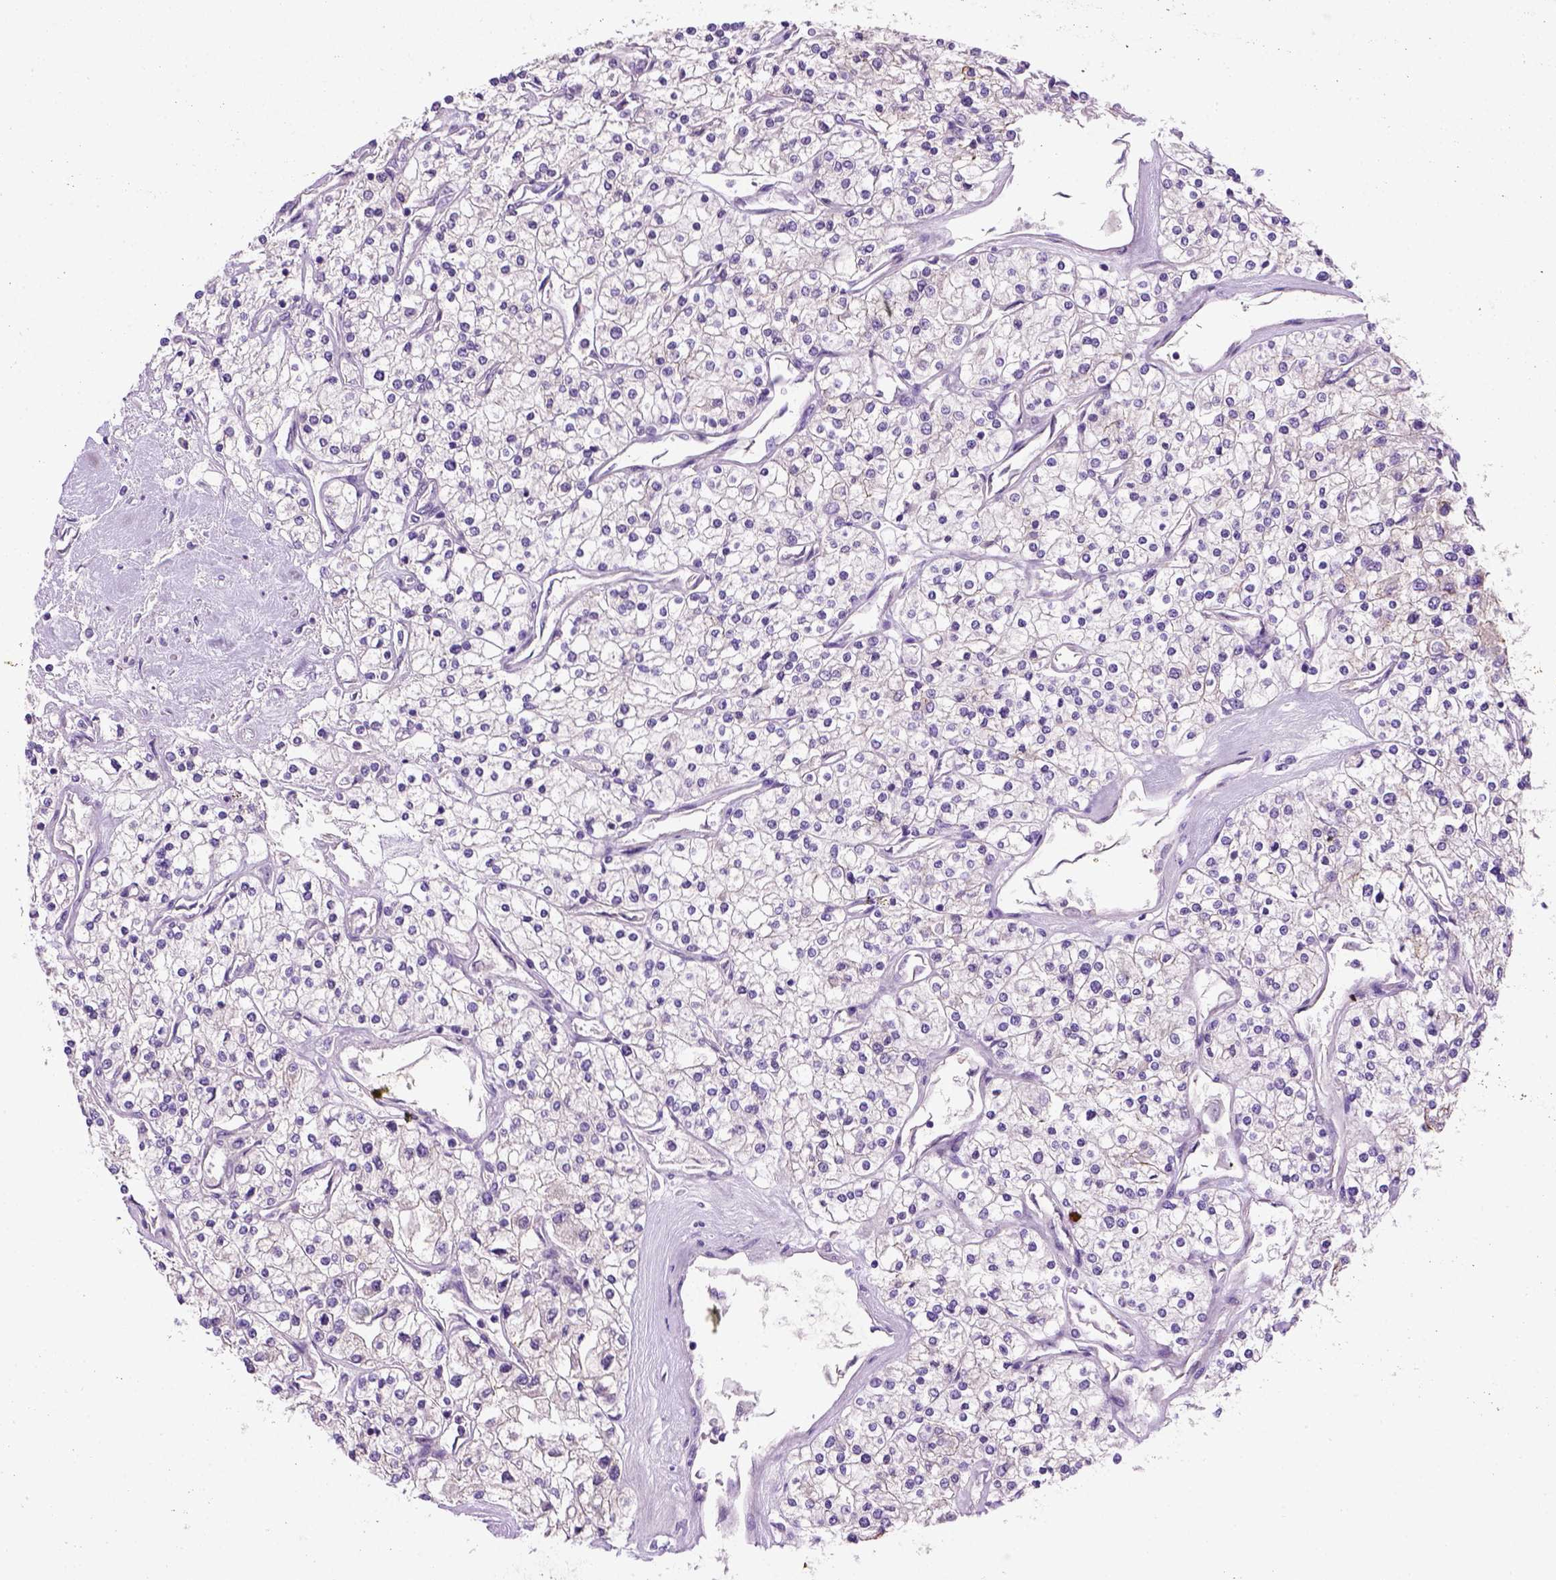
{"staining": {"intensity": "negative", "quantity": "none", "location": "none"}, "tissue": "renal cancer", "cell_type": "Tumor cells", "image_type": "cancer", "snomed": [{"axis": "morphology", "description": "Adenocarcinoma, NOS"}, {"axis": "topography", "description": "Kidney"}], "caption": "Human renal adenocarcinoma stained for a protein using IHC reveals no expression in tumor cells.", "gene": "CDH1", "patient": {"sex": "male", "age": 80}}